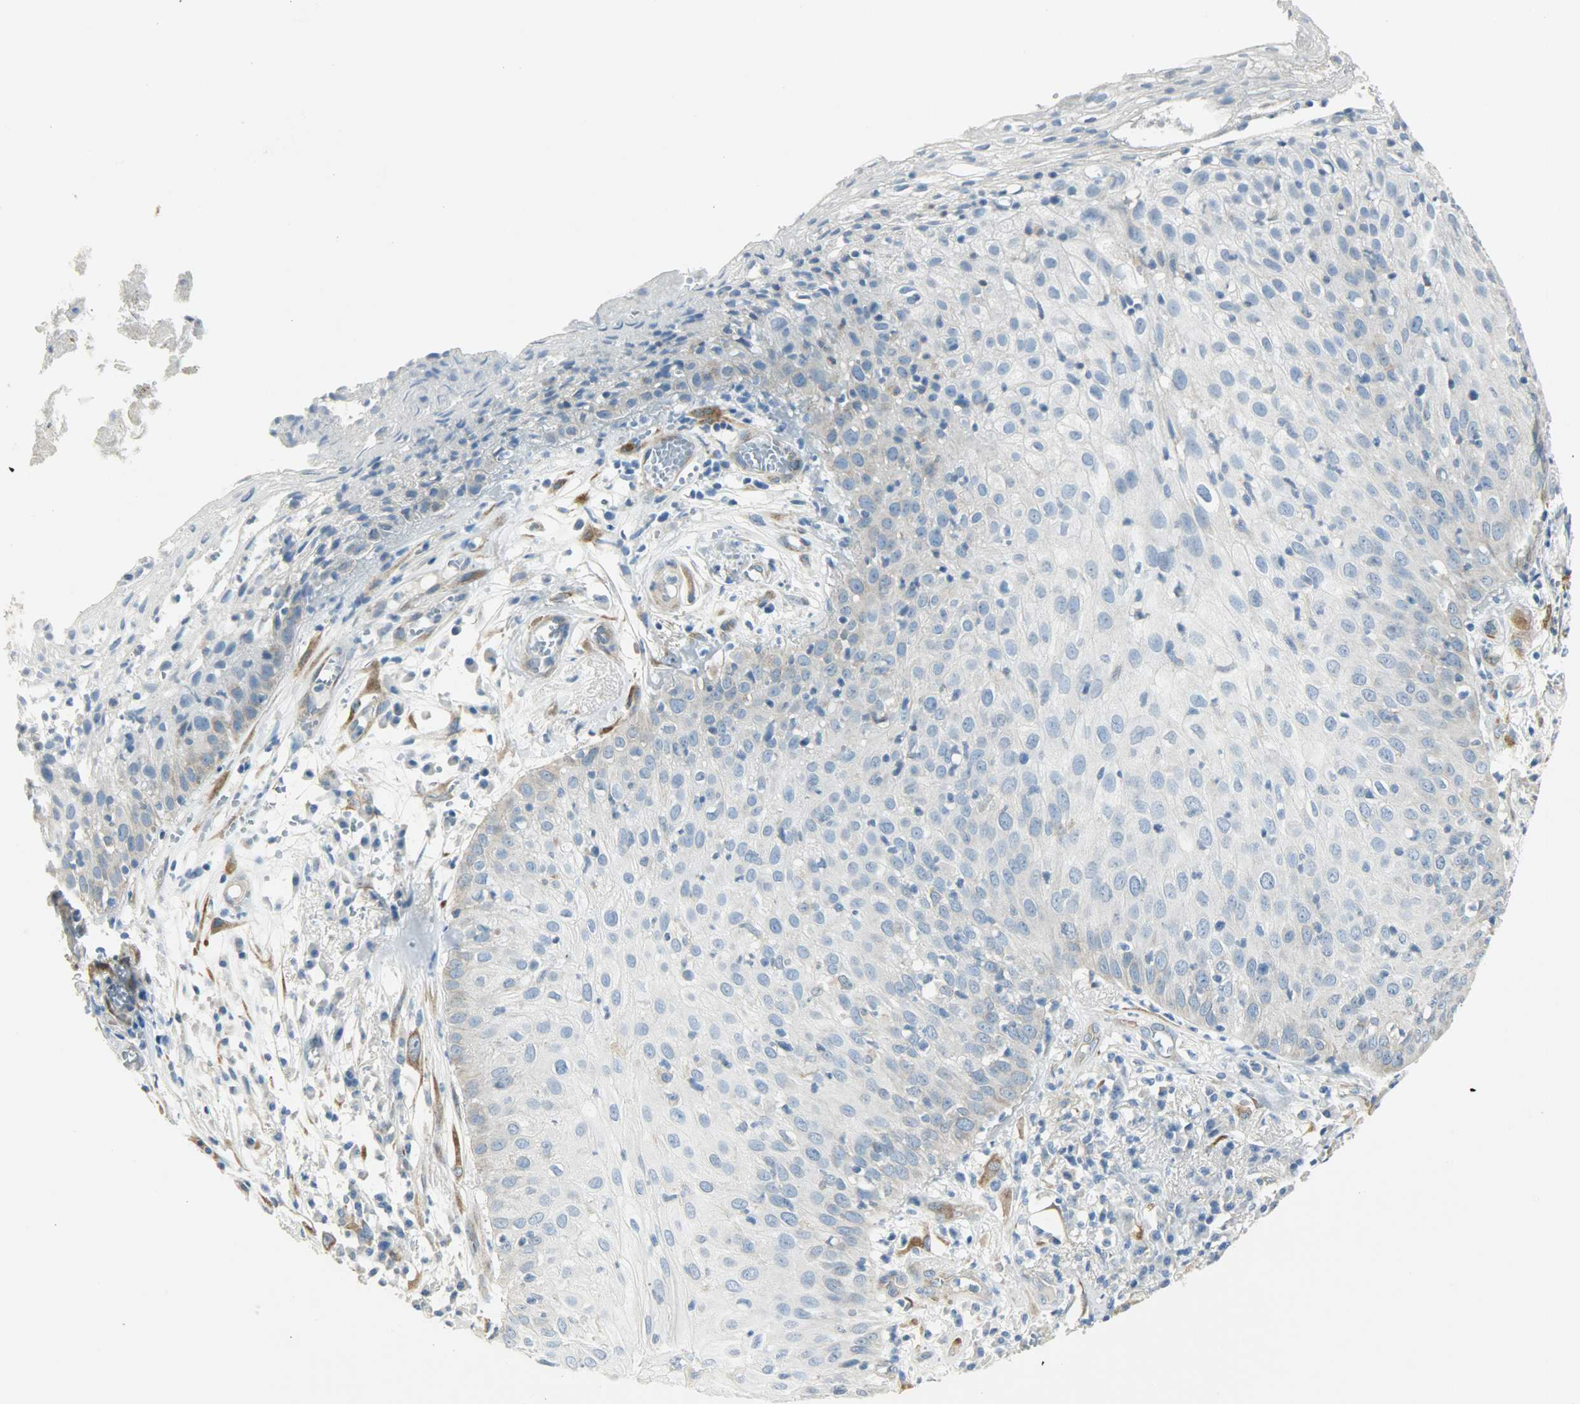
{"staining": {"intensity": "weak", "quantity": "<25%", "location": "cytoplasmic/membranous"}, "tissue": "skin cancer", "cell_type": "Tumor cells", "image_type": "cancer", "snomed": [{"axis": "morphology", "description": "Squamous cell carcinoma, NOS"}, {"axis": "topography", "description": "Skin"}], "caption": "Immunohistochemical staining of human squamous cell carcinoma (skin) reveals no significant staining in tumor cells.", "gene": "PKD2", "patient": {"sex": "male", "age": 65}}